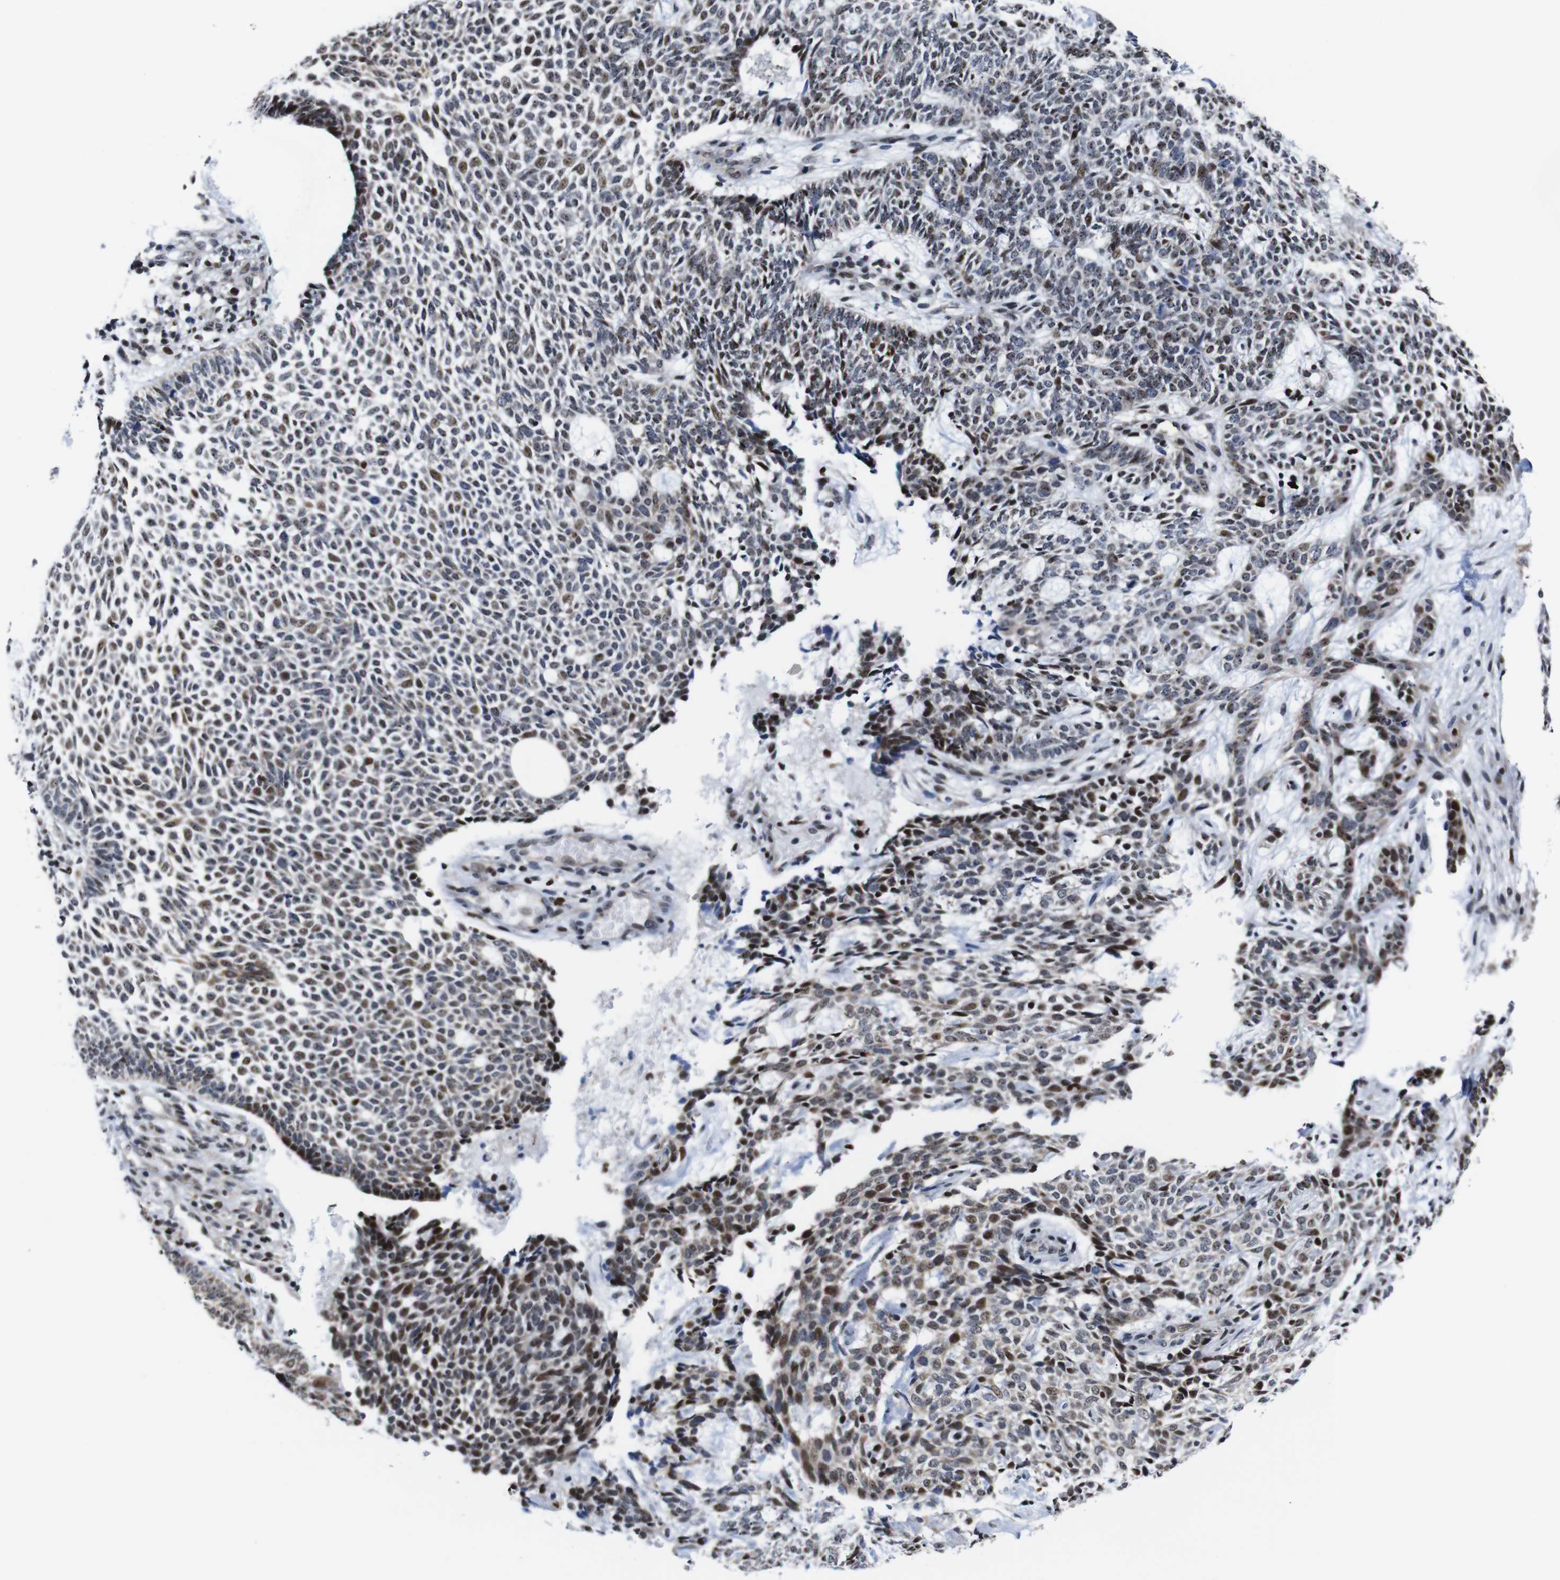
{"staining": {"intensity": "moderate", "quantity": ">75%", "location": "nuclear"}, "tissue": "skin cancer", "cell_type": "Tumor cells", "image_type": "cancer", "snomed": [{"axis": "morphology", "description": "Basal cell carcinoma"}, {"axis": "topography", "description": "Skin"}], "caption": "A brown stain shows moderate nuclear positivity of a protein in human skin basal cell carcinoma tumor cells.", "gene": "GATA6", "patient": {"sex": "male", "age": 87}}